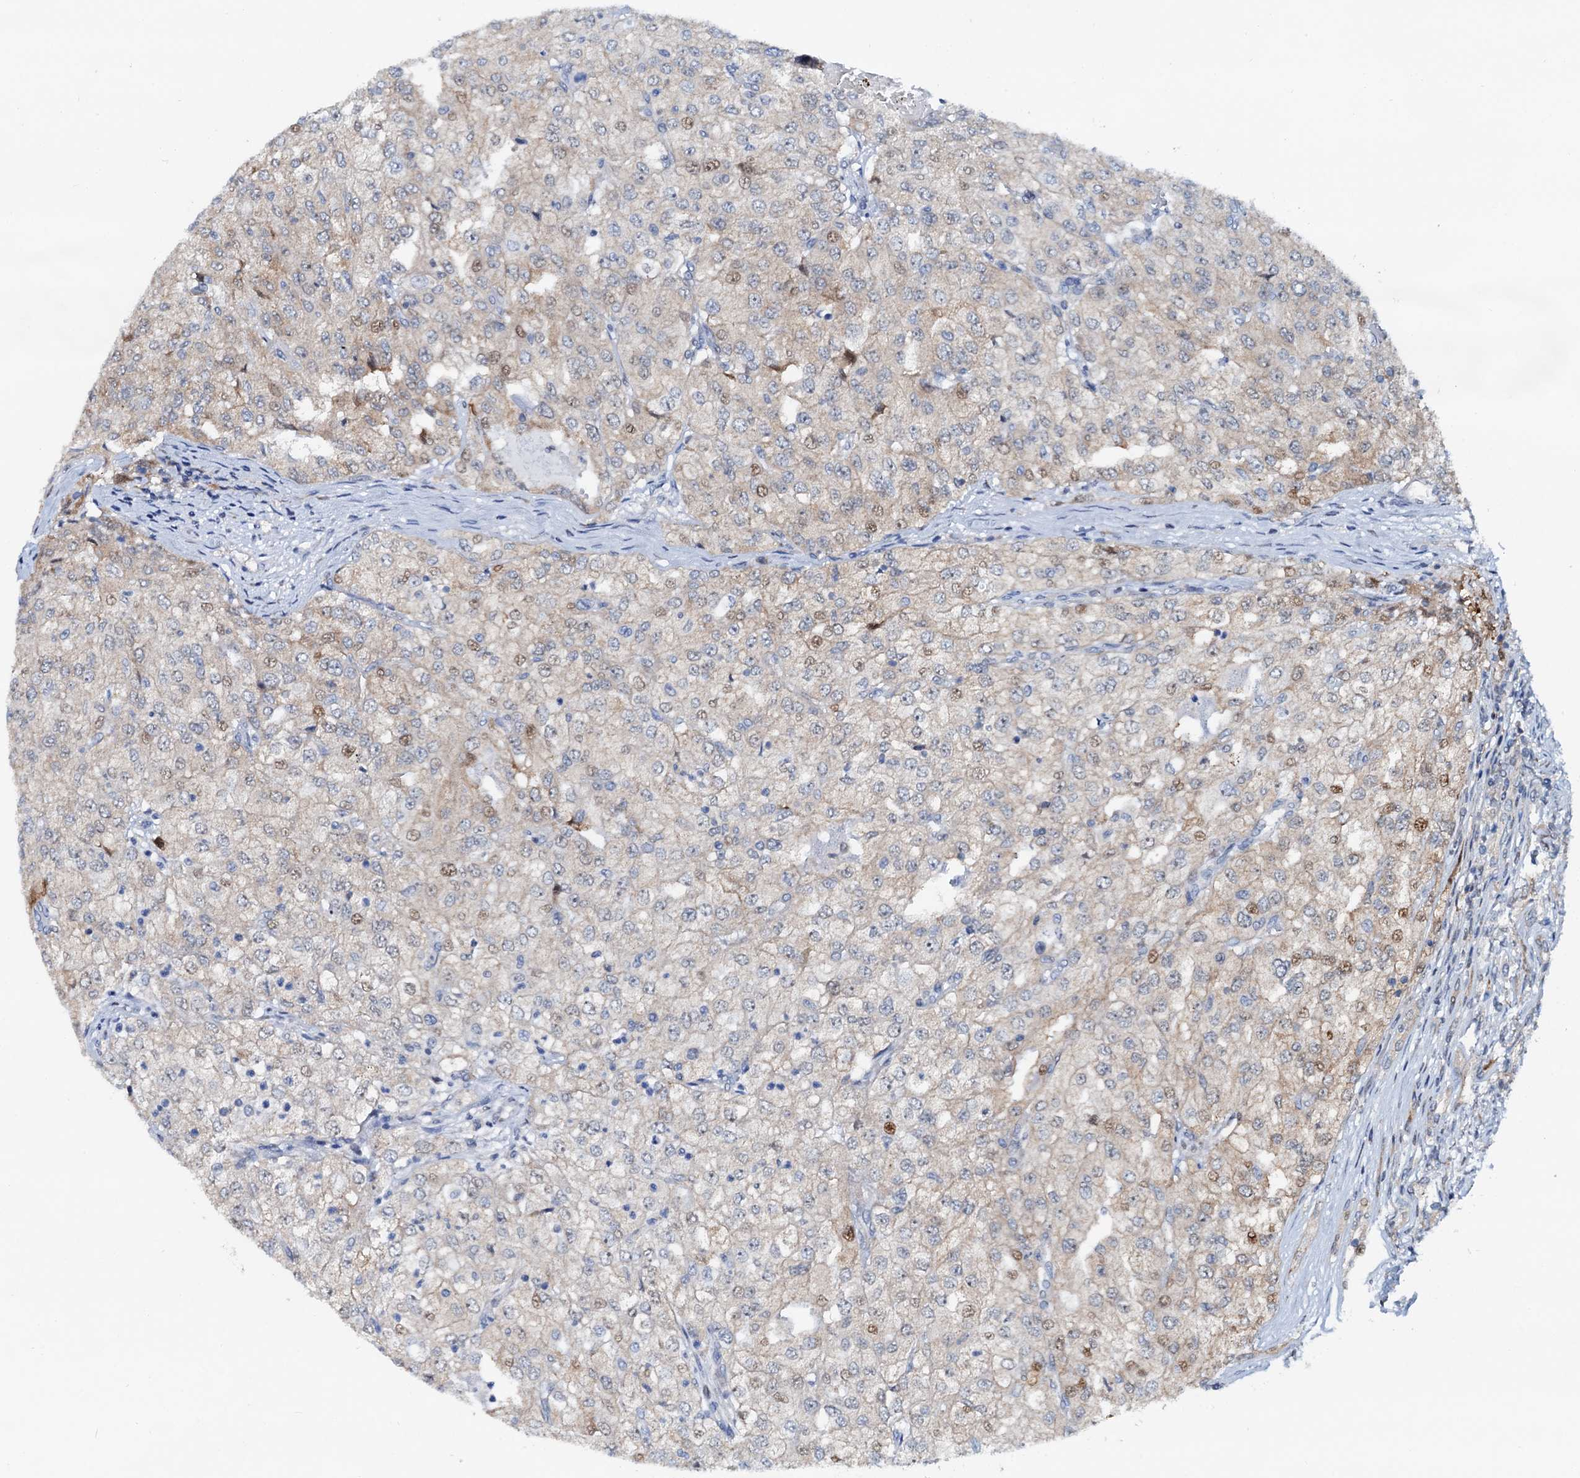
{"staining": {"intensity": "moderate", "quantity": "<25%", "location": "nuclear"}, "tissue": "renal cancer", "cell_type": "Tumor cells", "image_type": "cancer", "snomed": [{"axis": "morphology", "description": "Adenocarcinoma, NOS"}, {"axis": "topography", "description": "Kidney"}], "caption": "Immunohistochemical staining of renal cancer reveals low levels of moderate nuclear protein expression in approximately <25% of tumor cells. (IHC, brightfield microscopy, high magnification).", "gene": "PTGES3", "patient": {"sex": "female", "age": 54}}